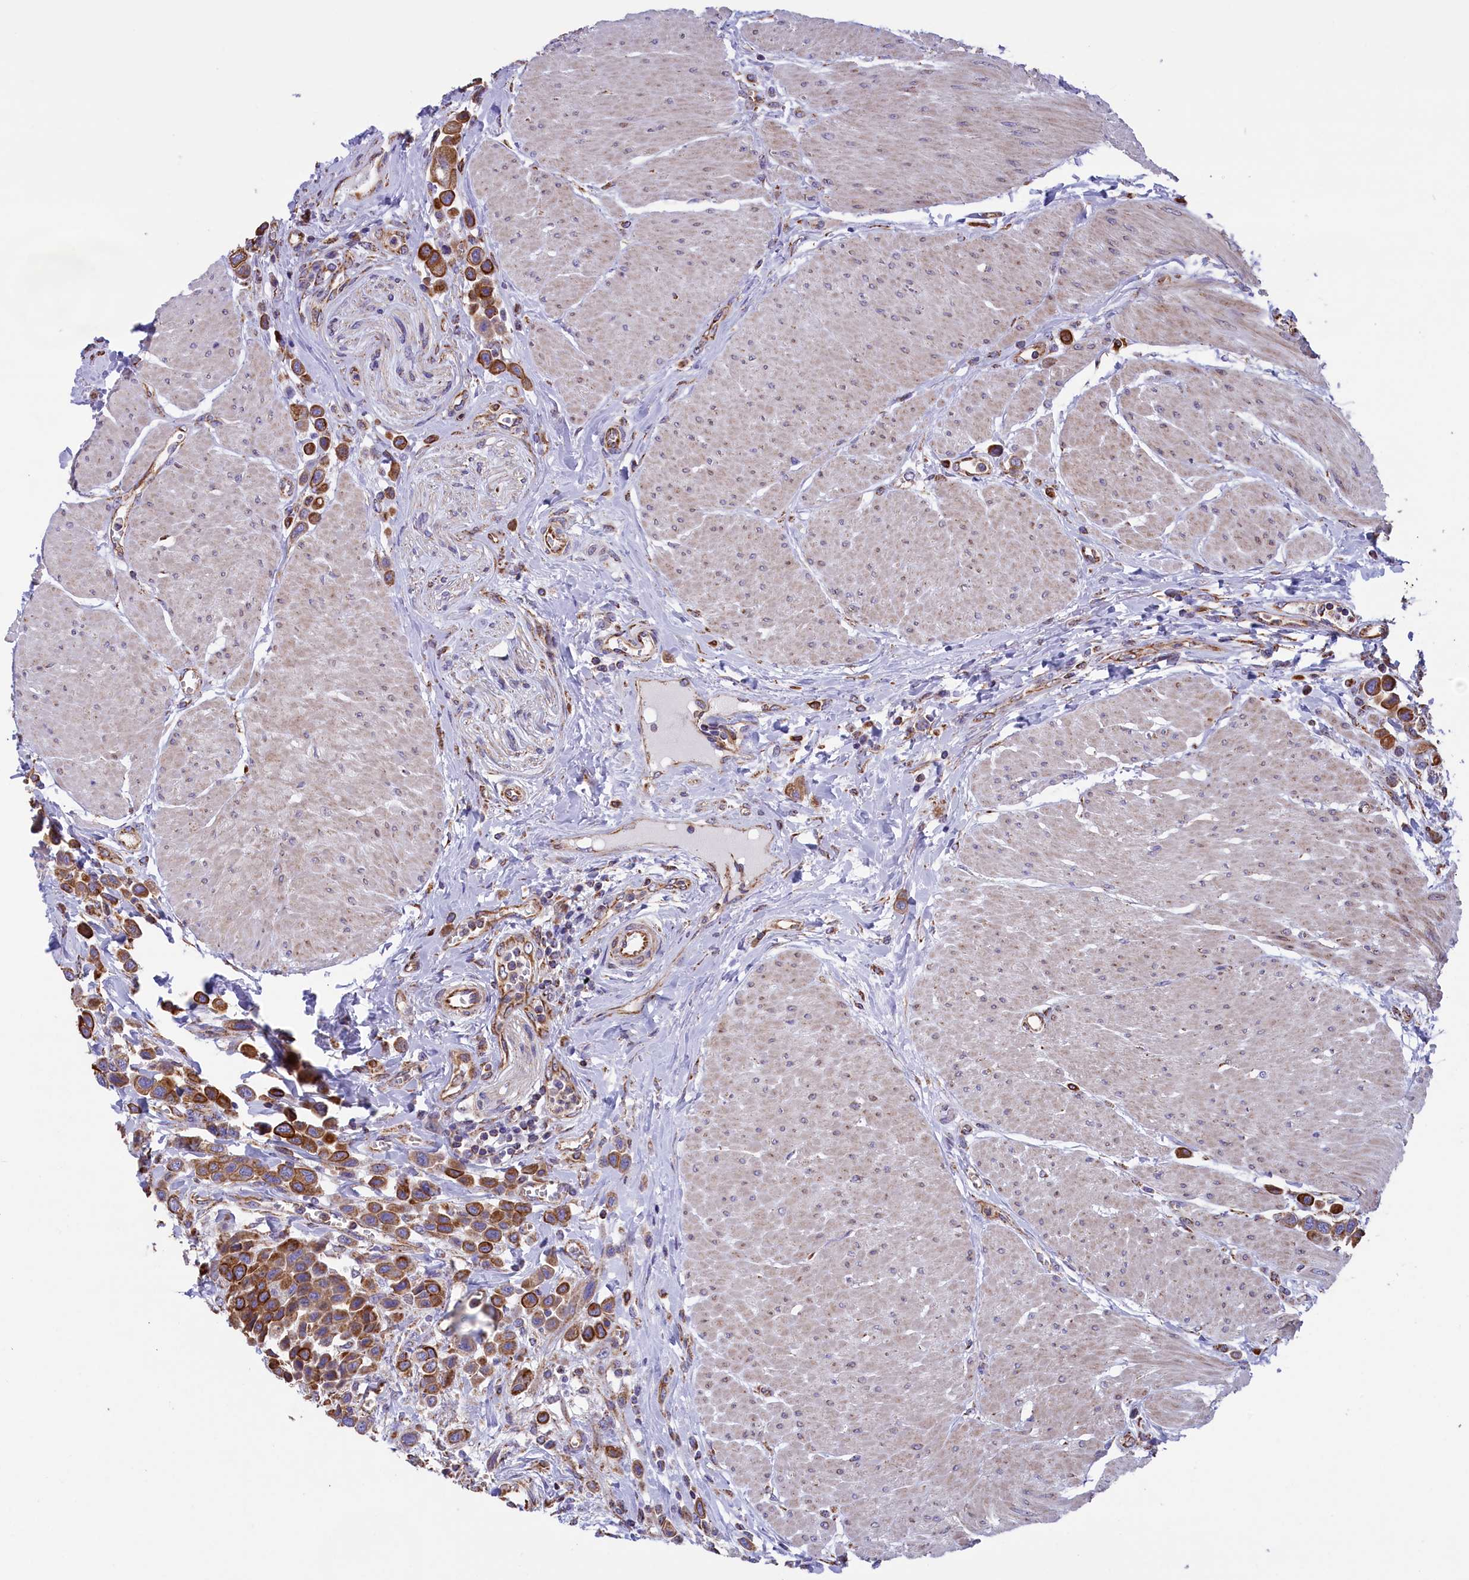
{"staining": {"intensity": "strong", "quantity": ">75%", "location": "cytoplasmic/membranous"}, "tissue": "urothelial cancer", "cell_type": "Tumor cells", "image_type": "cancer", "snomed": [{"axis": "morphology", "description": "Urothelial carcinoma, High grade"}, {"axis": "topography", "description": "Urinary bladder"}], "caption": "Strong cytoplasmic/membranous positivity for a protein is present in about >75% of tumor cells of urothelial cancer using IHC.", "gene": "GATB", "patient": {"sex": "male", "age": 50}}